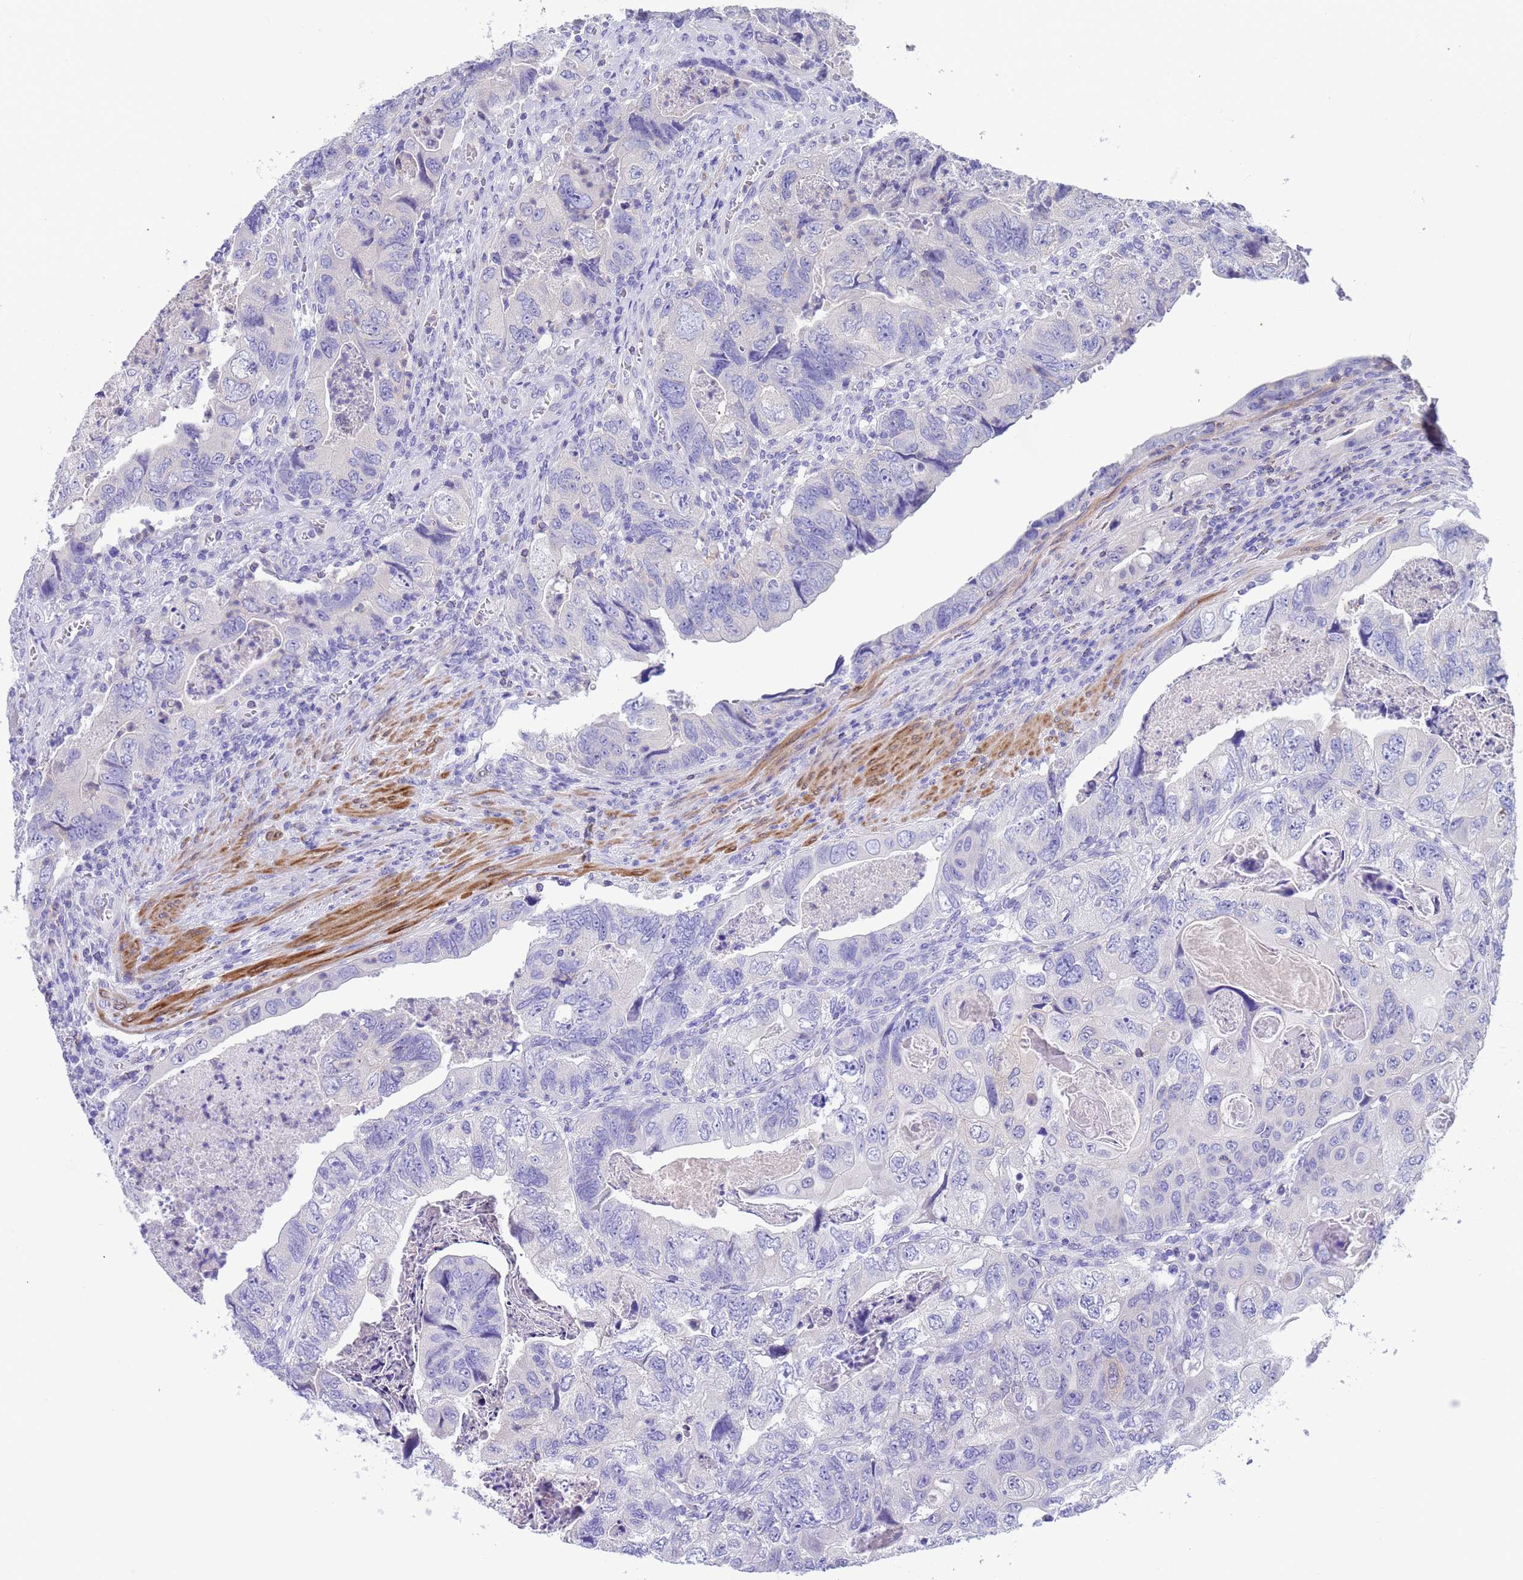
{"staining": {"intensity": "negative", "quantity": "none", "location": "none"}, "tissue": "colorectal cancer", "cell_type": "Tumor cells", "image_type": "cancer", "snomed": [{"axis": "morphology", "description": "Adenocarcinoma, NOS"}, {"axis": "topography", "description": "Rectum"}], "caption": "Histopathology image shows no protein staining in tumor cells of colorectal adenocarcinoma tissue.", "gene": "USP38", "patient": {"sex": "male", "age": 63}}